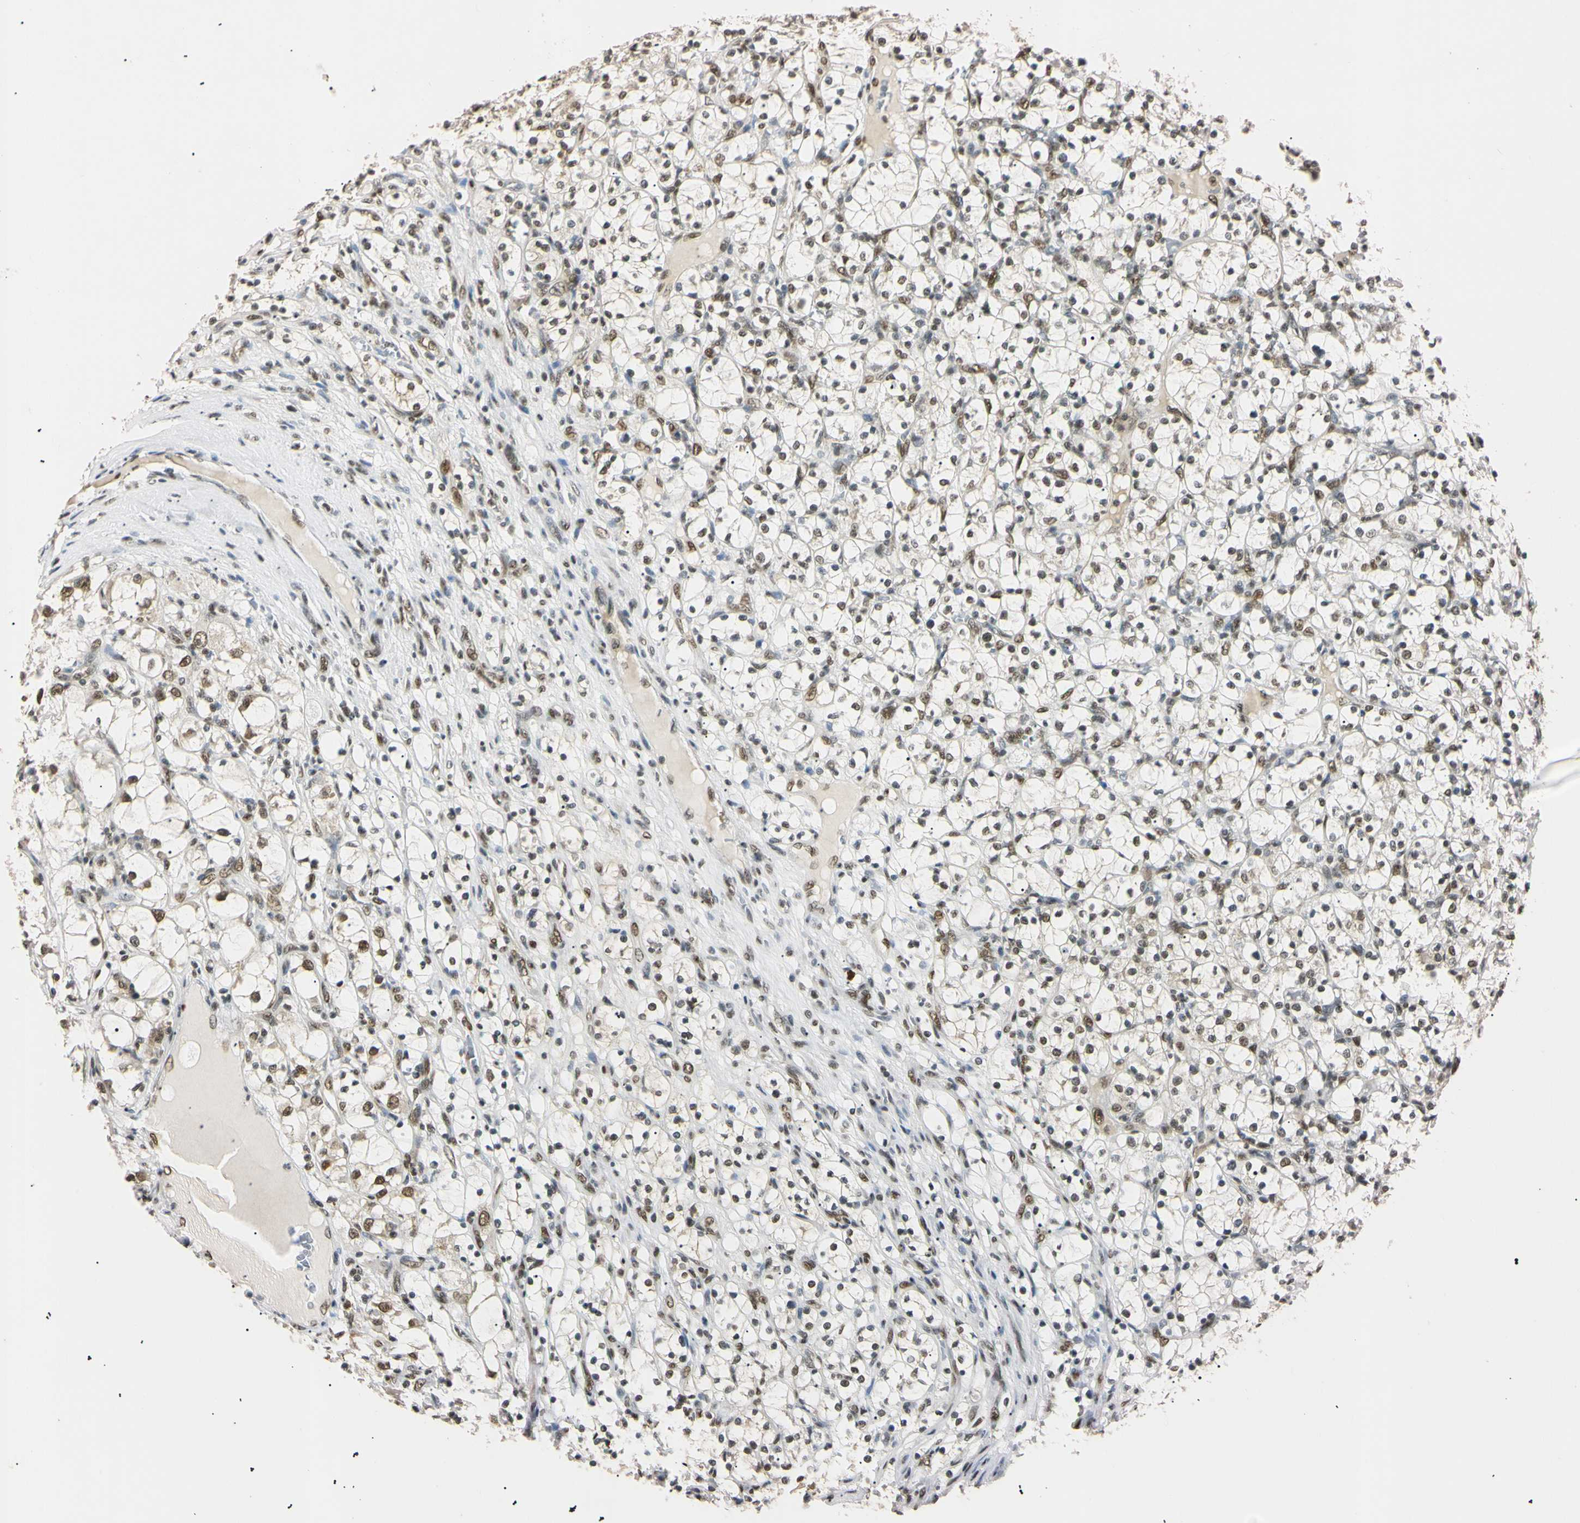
{"staining": {"intensity": "moderate", "quantity": ">75%", "location": "nuclear"}, "tissue": "renal cancer", "cell_type": "Tumor cells", "image_type": "cancer", "snomed": [{"axis": "morphology", "description": "Adenocarcinoma, NOS"}, {"axis": "topography", "description": "Kidney"}], "caption": "DAB (3,3'-diaminobenzidine) immunohistochemical staining of human adenocarcinoma (renal) shows moderate nuclear protein staining in approximately >75% of tumor cells.", "gene": "SMARCA5", "patient": {"sex": "female", "age": 69}}